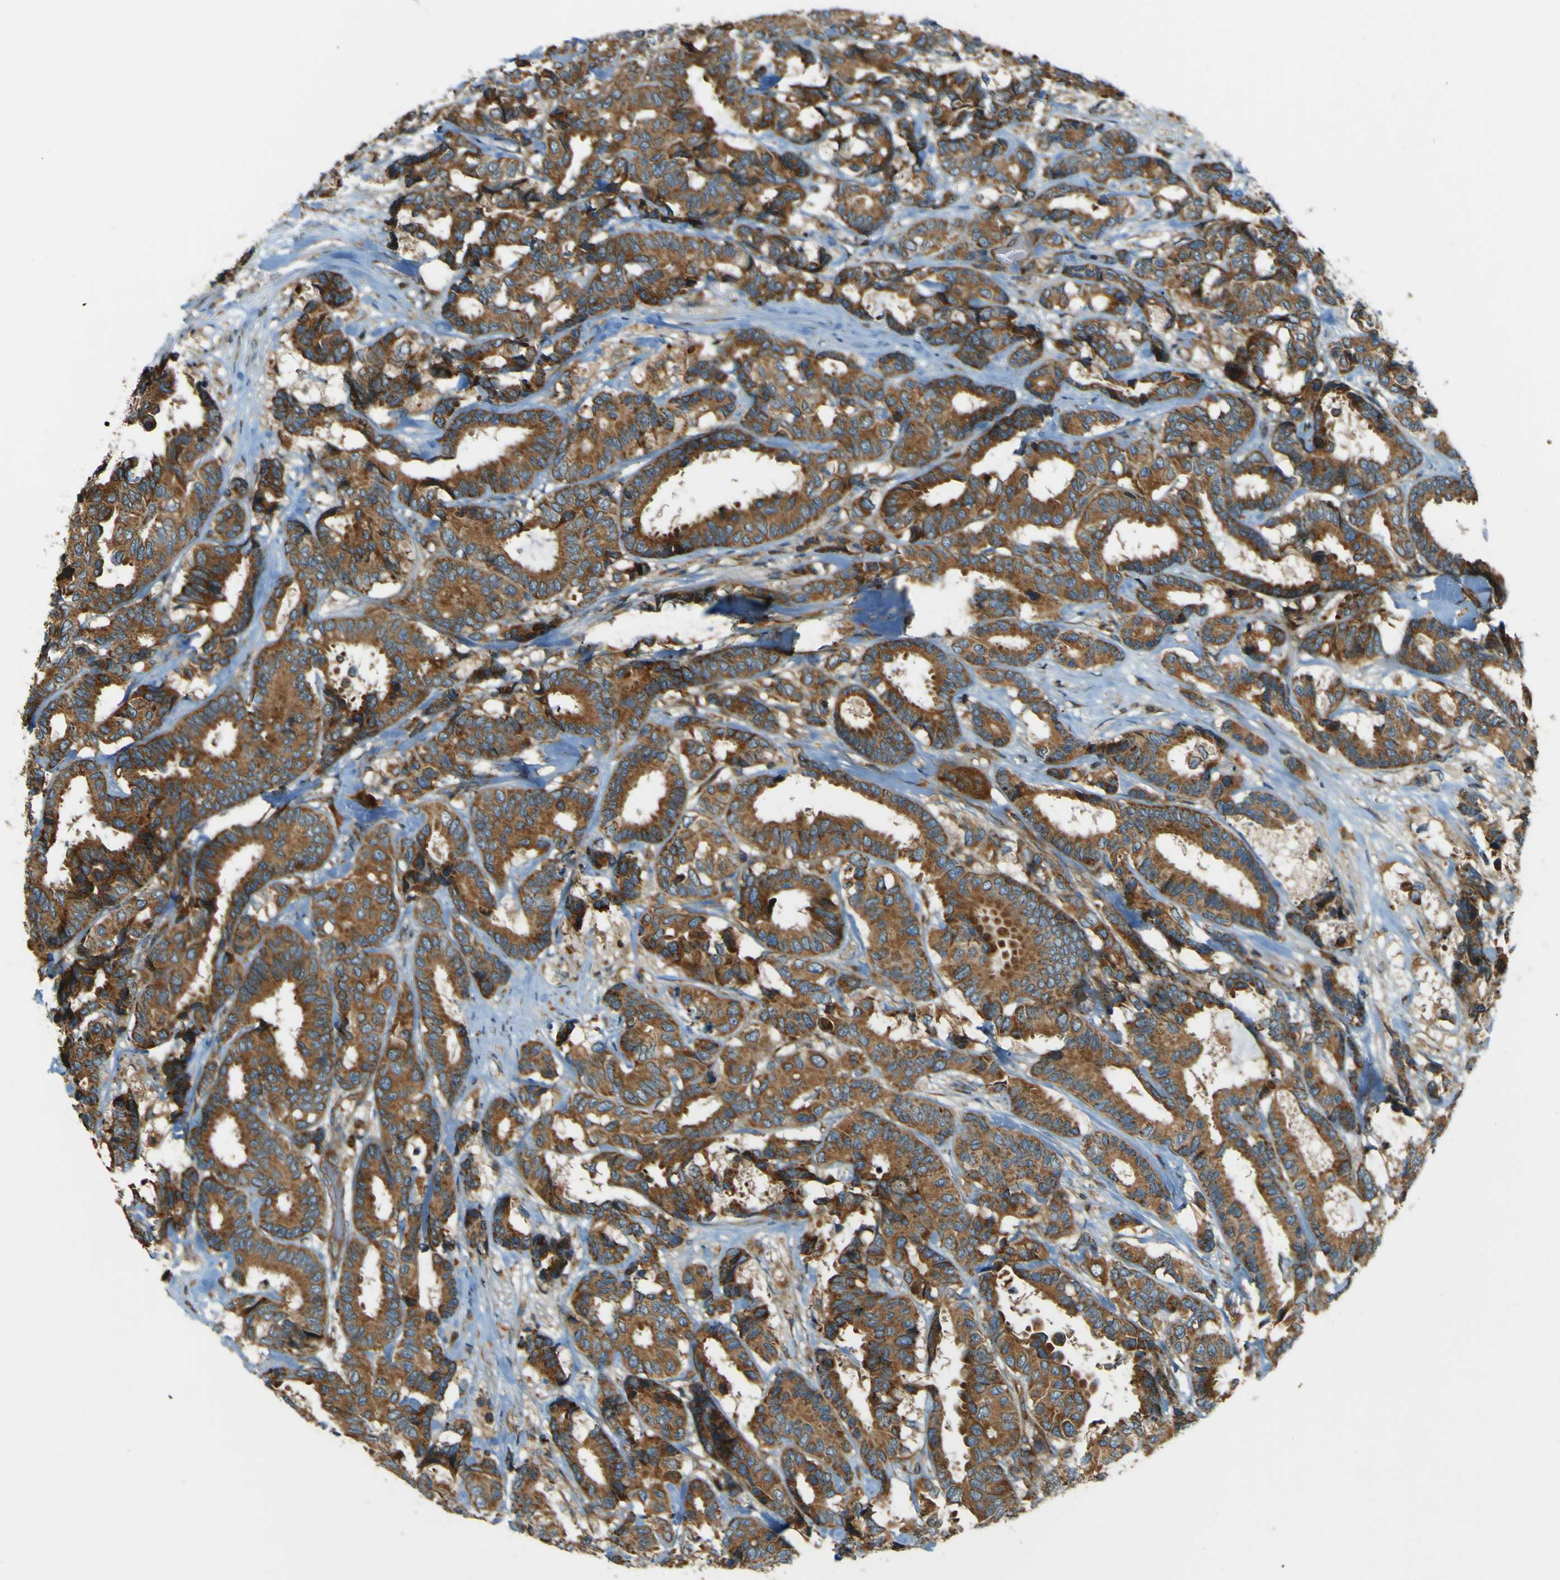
{"staining": {"intensity": "moderate", "quantity": ">75%", "location": "cytoplasmic/membranous"}, "tissue": "breast cancer", "cell_type": "Tumor cells", "image_type": "cancer", "snomed": [{"axis": "morphology", "description": "Duct carcinoma"}, {"axis": "topography", "description": "Breast"}], "caption": "Moderate cytoplasmic/membranous staining for a protein is present in about >75% of tumor cells of breast cancer (intraductal carcinoma) using IHC.", "gene": "DNAJC5", "patient": {"sex": "female", "age": 87}}